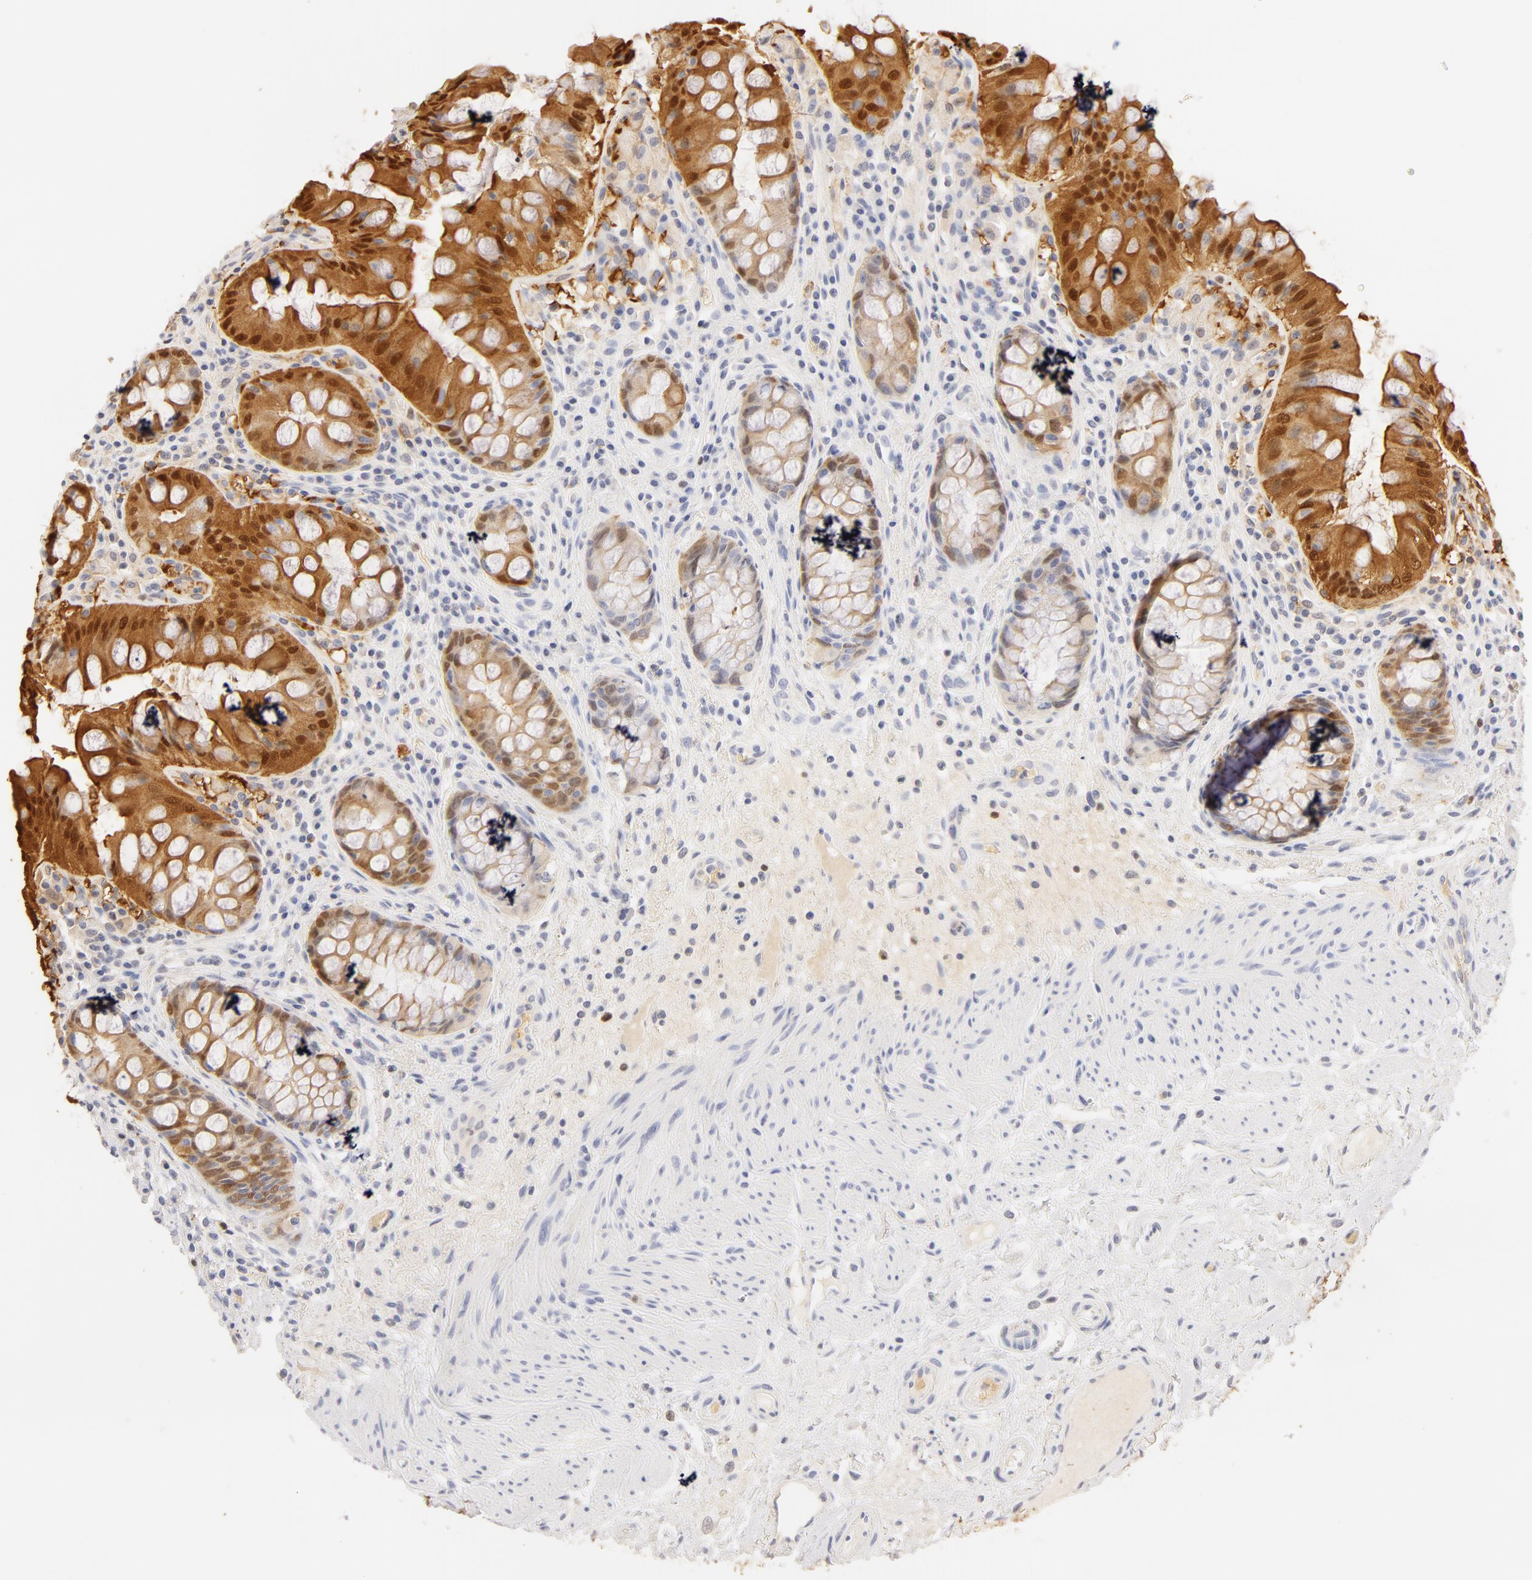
{"staining": {"intensity": "moderate", "quantity": "25%-75%", "location": "nuclear"}, "tissue": "rectum", "cell_type": "Glandular cells", "image_type": "normal", "snomed": [{"axis": "morphology", "description": "Normal tissue, NOS"}, {"axis": "topography", "description": "Rectum"}], "caption": "This photomicrograph displays immunohistochemistry (IHC) staining of normal human rectum, with medium moderate nuclear staining in about 25%-75% of glandular cells.", "gene": "CA2", "patient": {"sex": "female", "age": 75}}